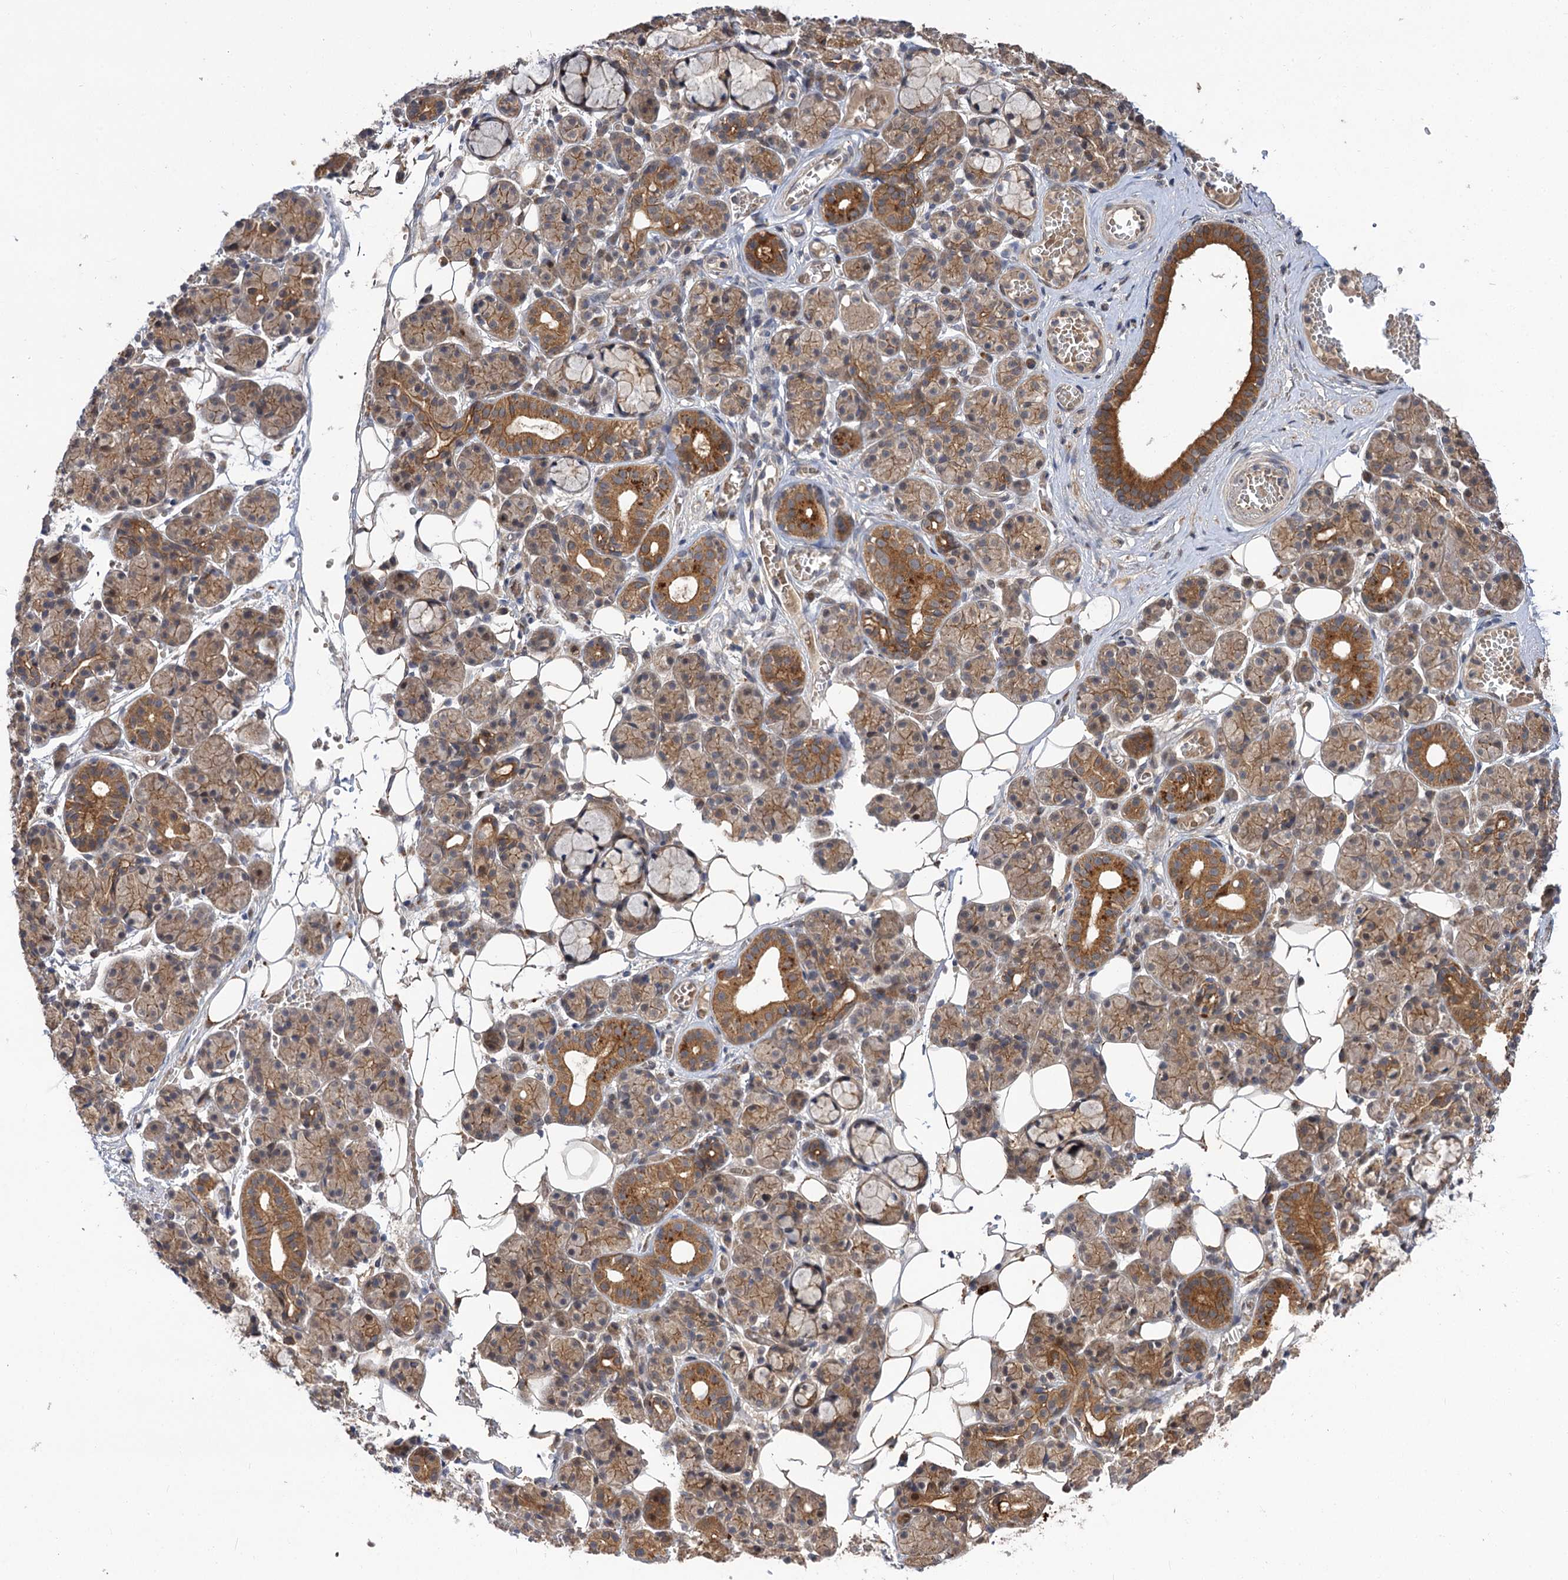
{"staining": {"intensity": "moderate", "quantity": ">75%", "location": "cytoplasmic/membranous"}, "tissue": "salivary gland", "cell_type": "Glandular cells", "image_type": "normal", "snomed": [{"axis": "morphology", "description": "Normal tissue, NOS"}, {"axis": "topography", "description": "Salivary gland"}], "caption": "Glandular cells reveal medium levels of moderate cytoplasmic/membranous staining in about >75% of cells in benign human salivary gland.", "gene": "FBXW8", "patient": {"sex": "male", "age": 63}}